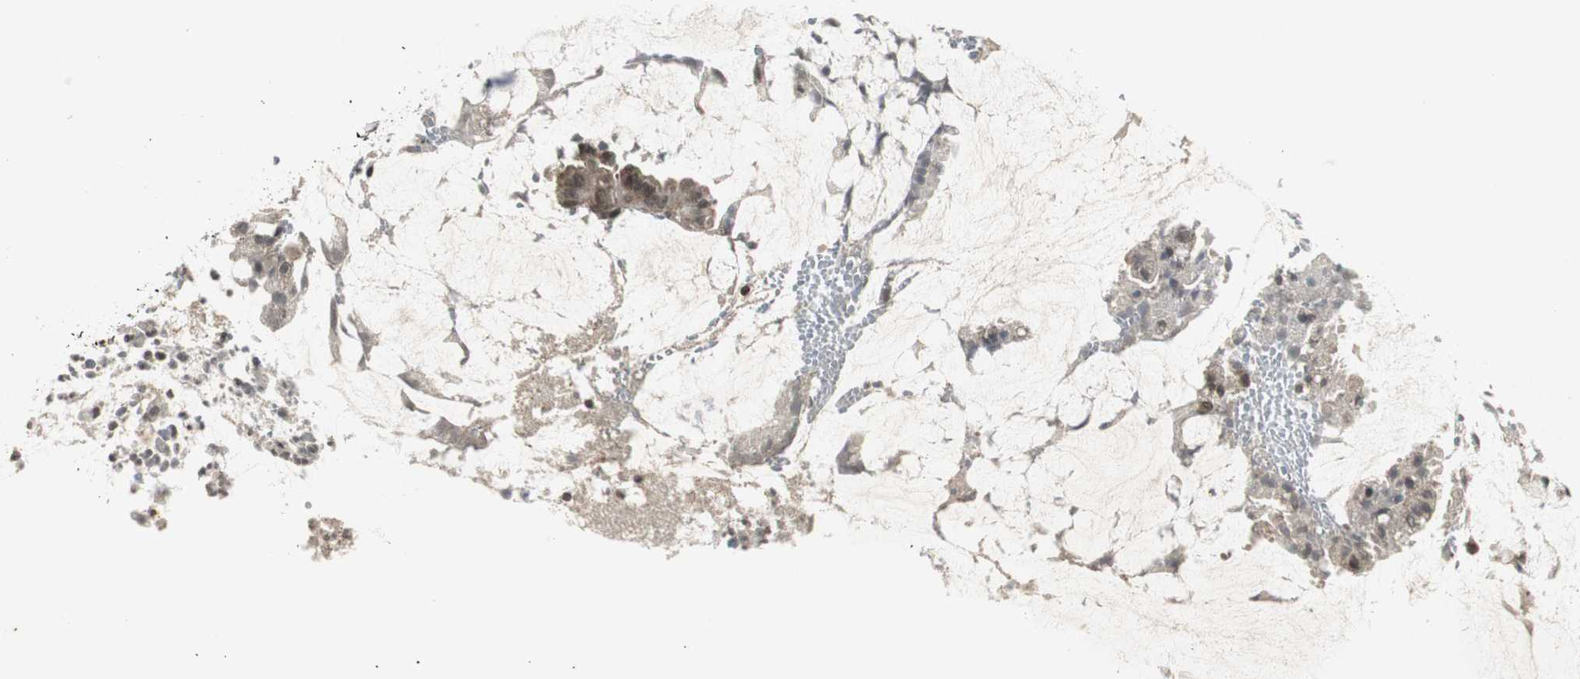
{"staining": {"intensity": "moderate", "quantity": "25%-75%", "location": "cytoplasmic/membranous,nuclear"}, "tissue": "colorectal cancer", "cell_type": "Tumor cells", "image_type": "cancer", "snomed": [{"axis": "morphology", "description": "Adenocarcinoma, NOS"}, {"axis": "topography", "description": "Colon"}], "caption": "Immunohistochemical staining of colorectal cancer shows moderate cytoplasmic/membranous and nuclear protein staining in approximately 25%-75% of tumor cells.", "gene": "MPG", "patient": {"sex": "female", "age": 57}}